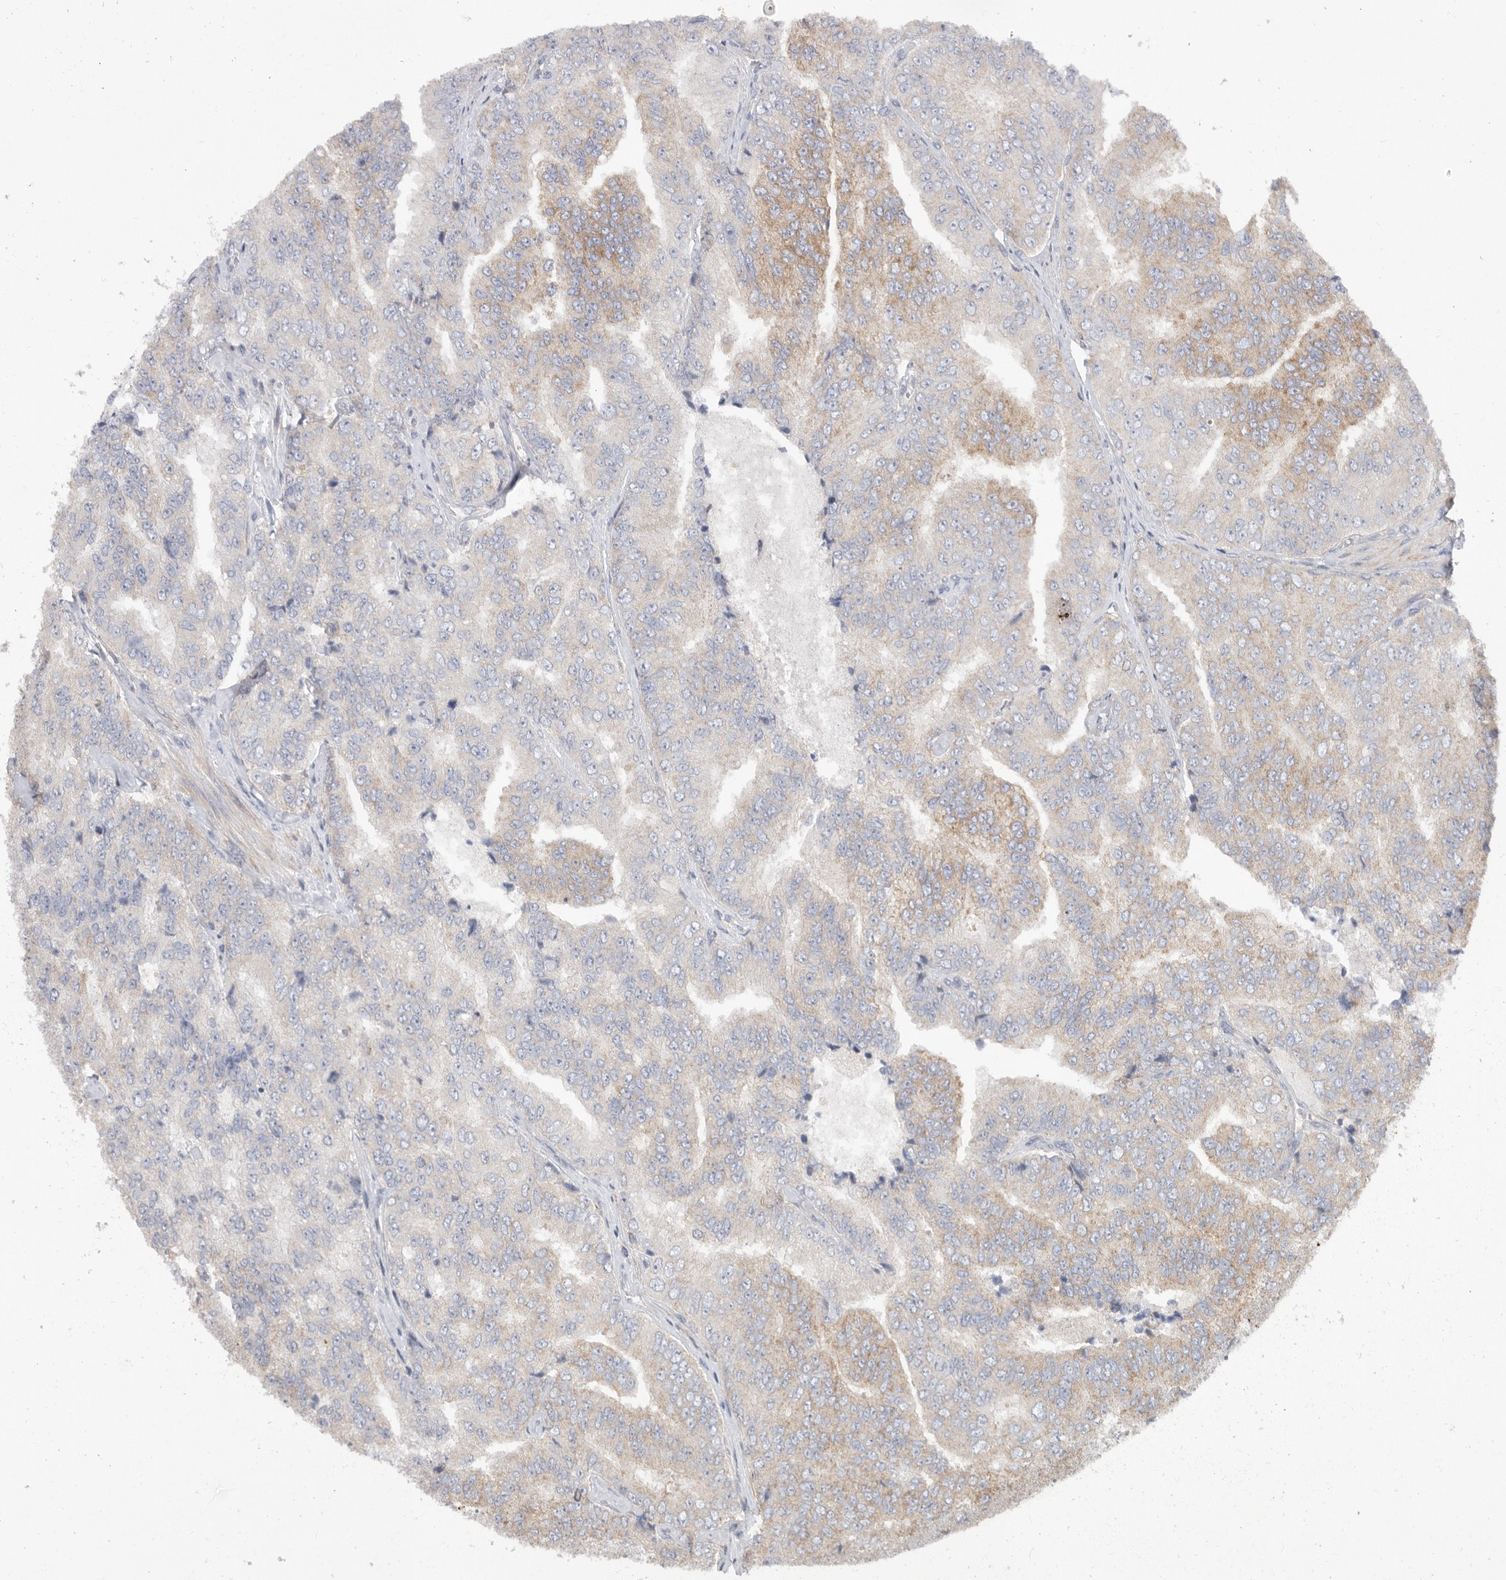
{"staining": {"intensity": "moderate", "quantity": "<25%", "location": "cytoplasmic/membranous"}, "tissue": "prostate cancer", "cell_type": "Tumor cells", "image_type": "cancer", "snomed": [{"axis": "morphology", "description": "Adenocarcinoma, High grade"}, {"axis": "topography", "description": "Prostate"}], "caption": "DAB (3,3'-diaminobenzidine) immunohistochemical staining of human prostate cancer (high-grade adenocarcinoma) shows moderate cytoplasmic/membranous protein positivity in about <25% of tumor cells.", "gene": "MTFR1L", "patient": {"sex": "male", "age": 58}}